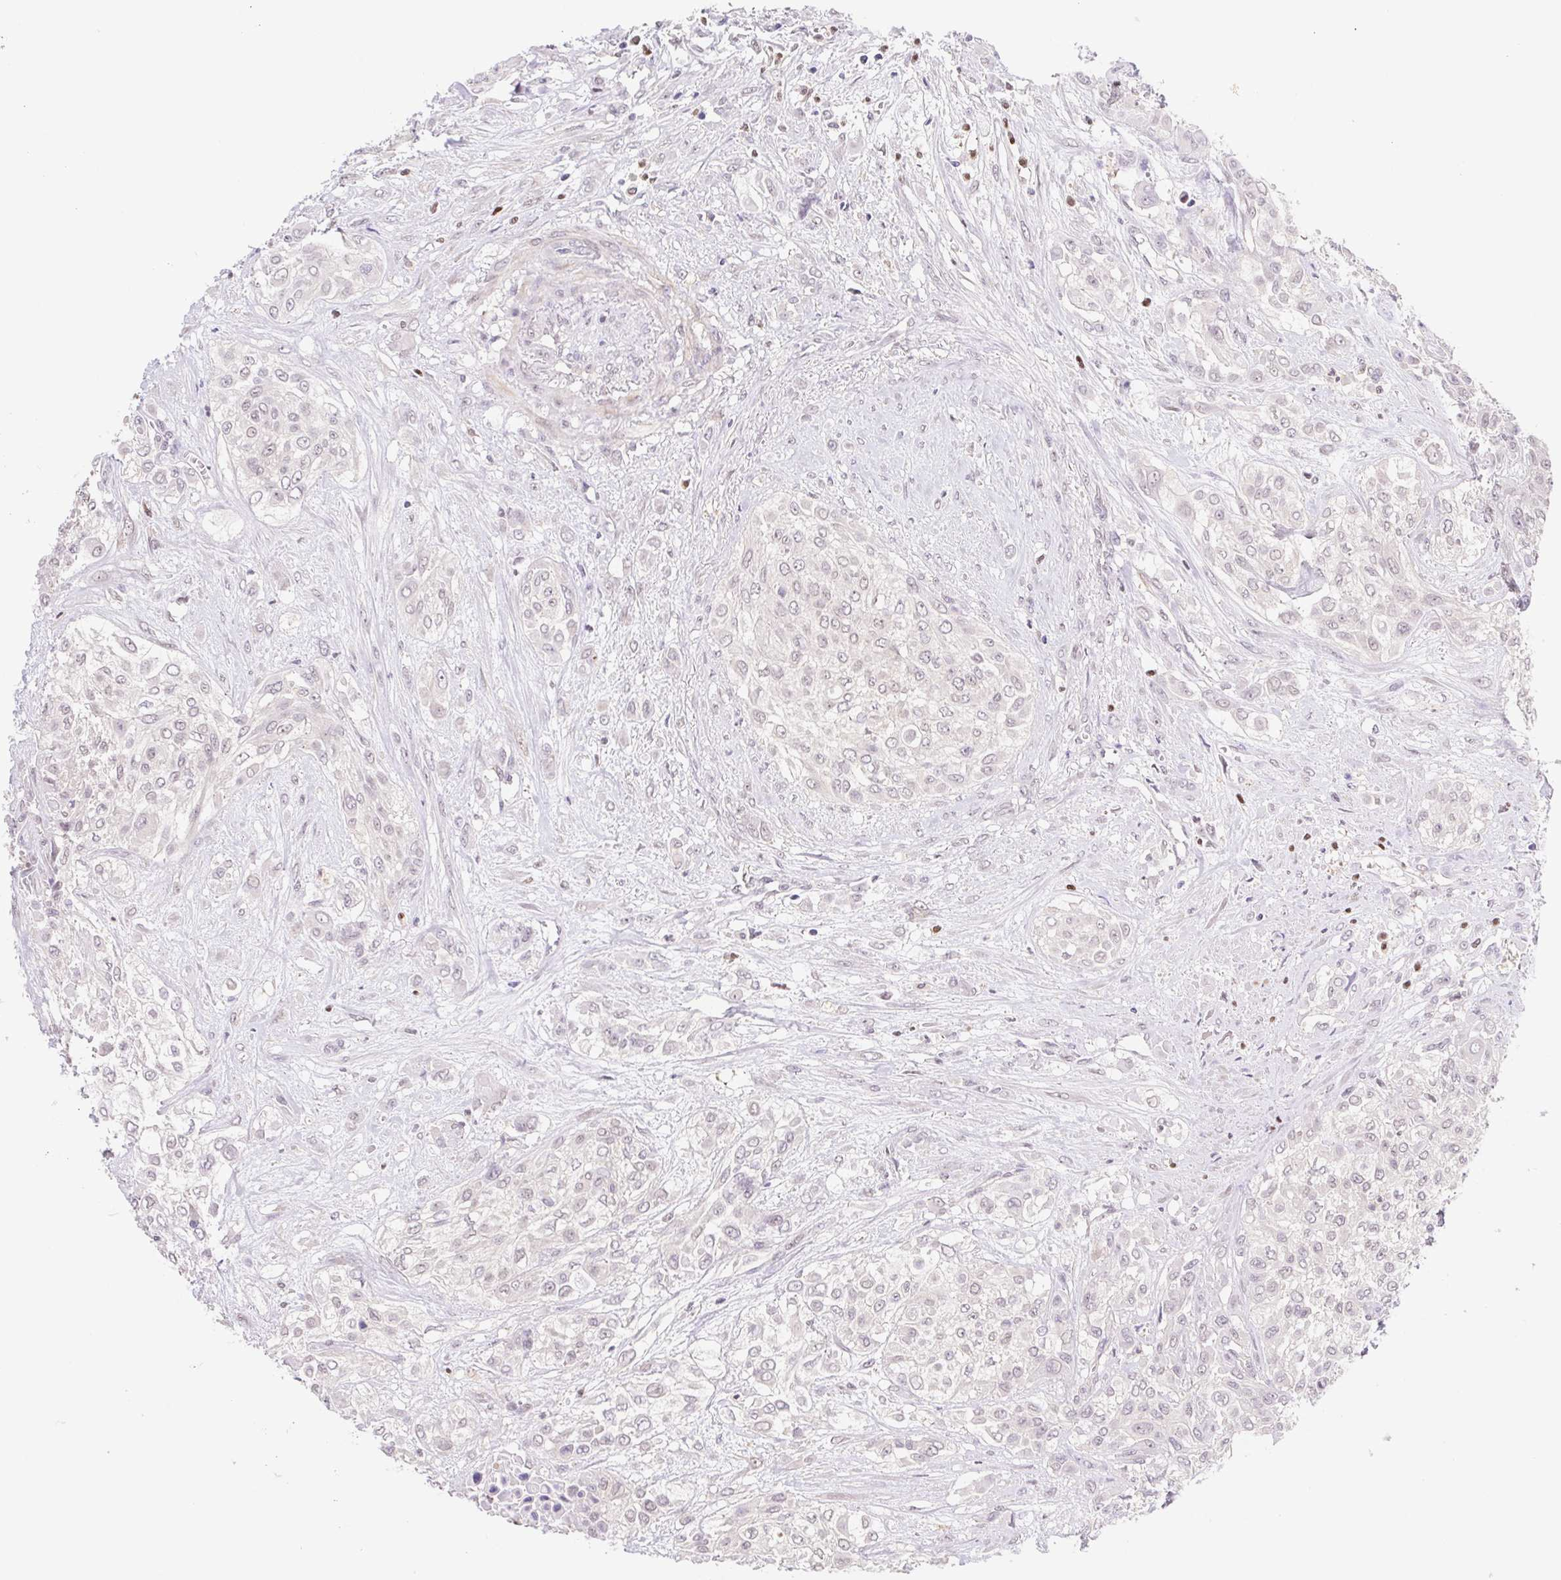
{"staining": {"intensity": "negative", "quantity": "none", "location": "none"}, "tissue": "urothelial cancer", "cell_type": "Tumor cells", "image_type": "cancer", "snomed": [{"axis": "morphology", "description": "Urothelial carcinoma, High grade"}, {"axis": "topography", "description": "Urinary bladder"}], "caption": "High power microscopy image of an immunohistochemistry histopathology image of urothelial cancer, revealing no significant positivity in tumor cells.", "gene": "L3MBTL4", "patient": {"sex": "male", "age": 57}}